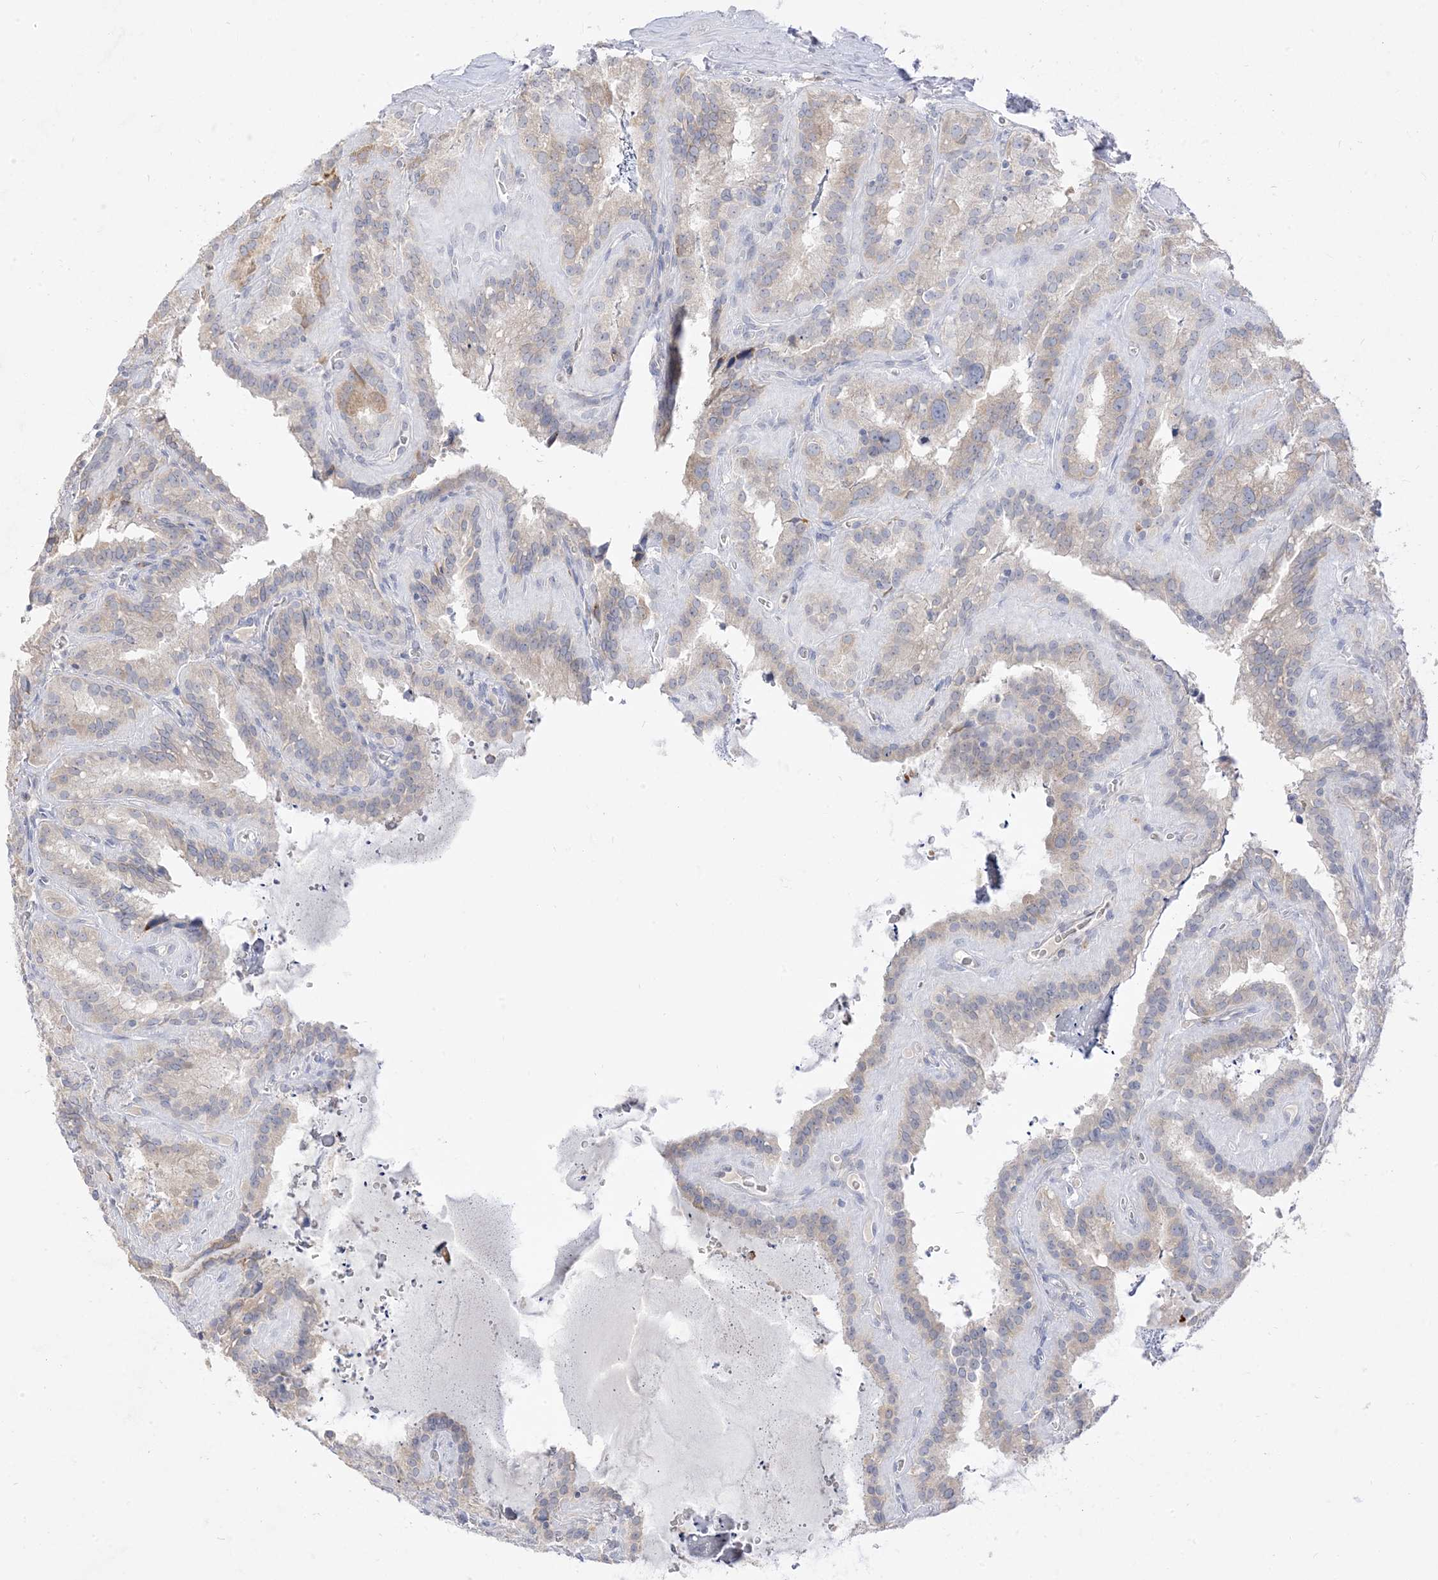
{"staining": {"intensity": "weak", "quantity": "<25%", "location": "cytoplasmic/membranous"}, "tissue": "seminal vesicle", "cell_type": "Glandular cells", "image_type": "normal", "snomed": [{"axis": "morphology", "description": "Normal tissue, NOS"}, {"axis": "topography", "description": "Prostate"}, {"axis": "topography", "description": "Seminal veicle"}], "caption": "IHC histopathology image of benign seminal vesicle stained for a protein (brown), which shows no positivity in glandular cells.", "gene": "LOXL3", "patient": {"sex": "male", "age": 59}}